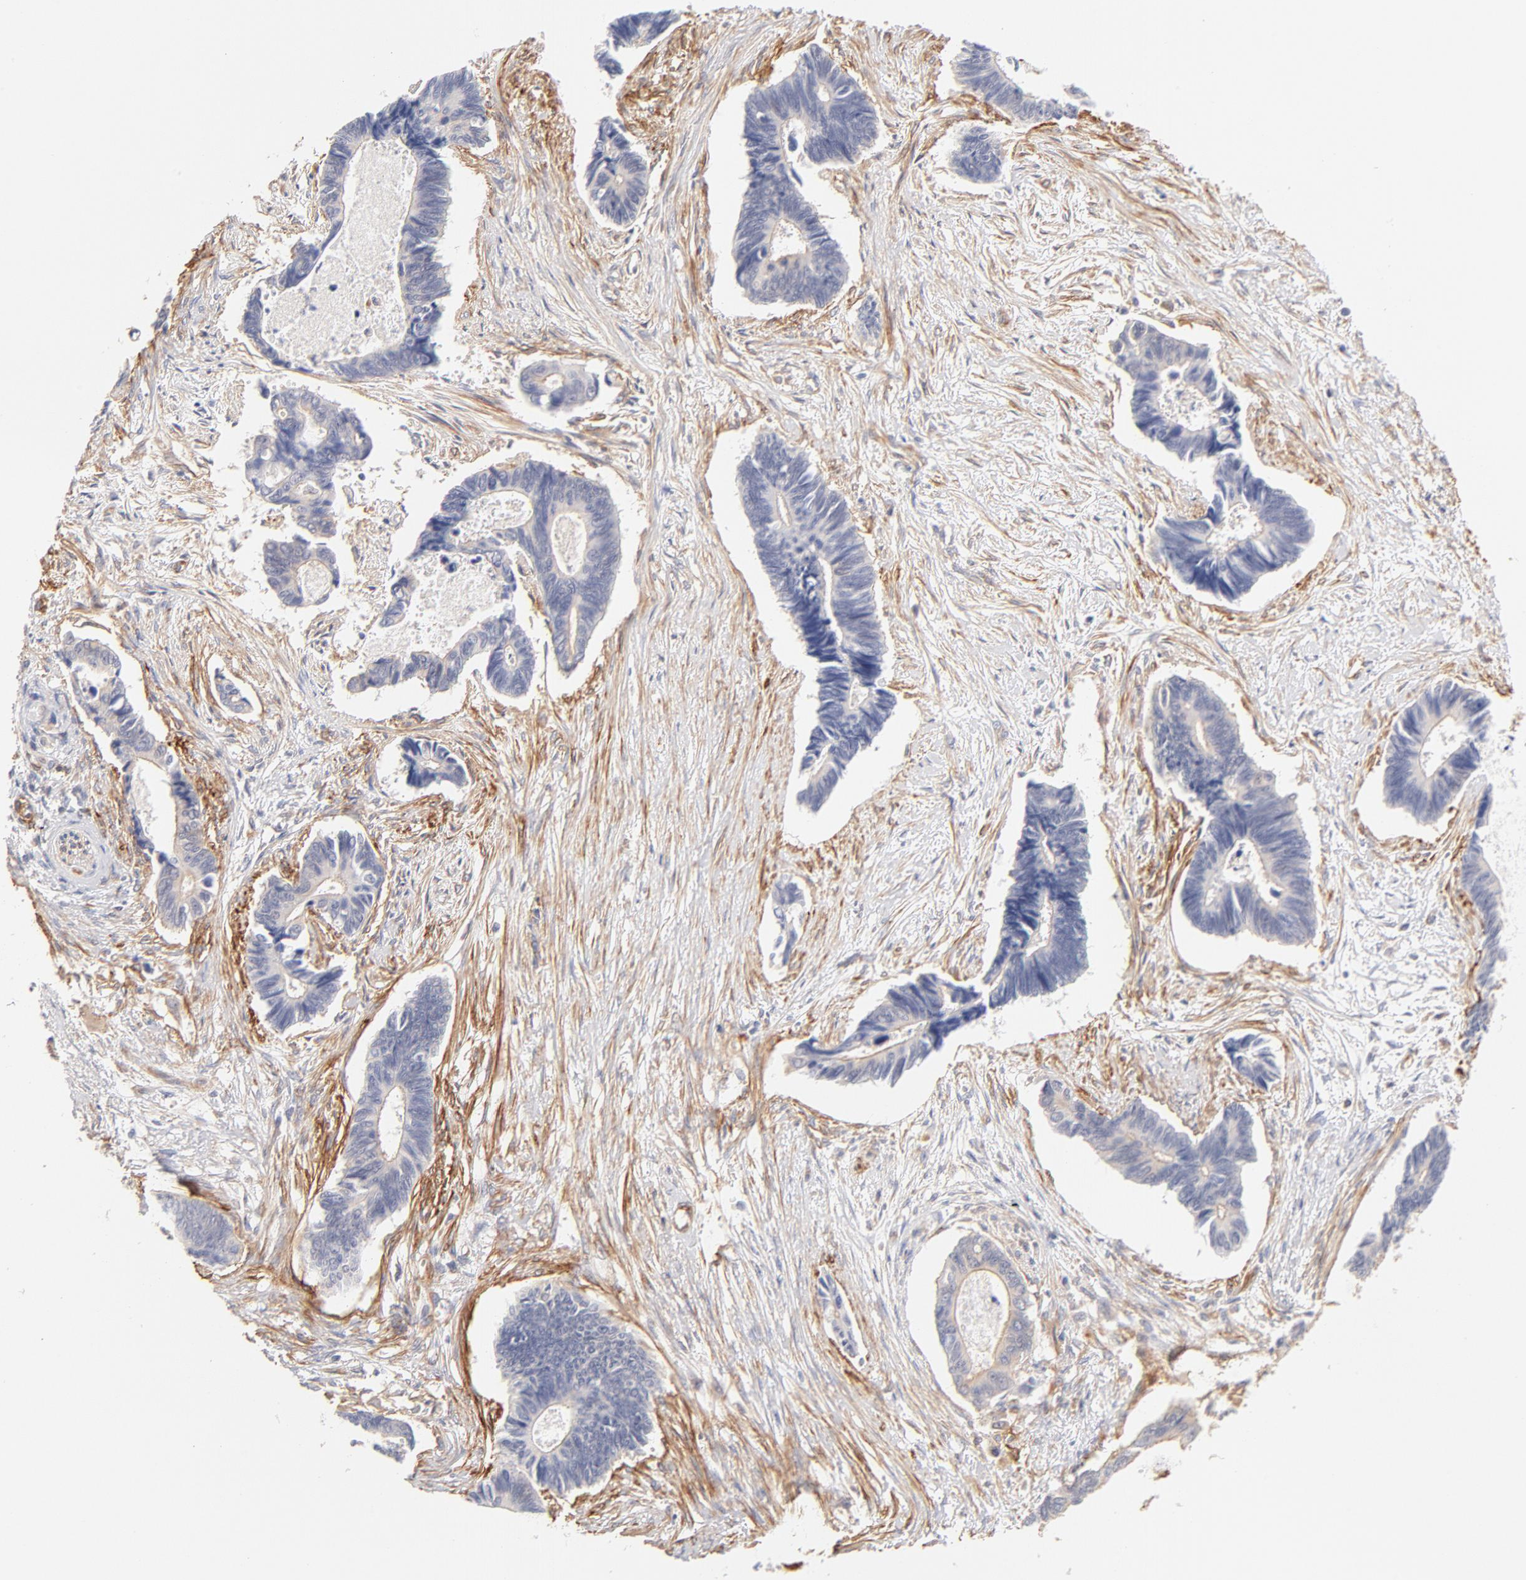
{"staining": {"intensity": "negative", "quantity": "none", "location": "none"}, "tissue": "pancreatic cancer", "cell_type": "Tumor cells", "image_type": "cancer", "snomed": [{"axis": "morphology", "description": "Adenocarcinoma, NOS"}, {"axis": "topography", "description": "Pancreas"}], "caption": "A photomicrograph of human adenocarcinoma (pancreatic) is negative for staining in tumor cells.", "gene": "LDLRAP1", "patient": {"sex": "female", "age": 70}}